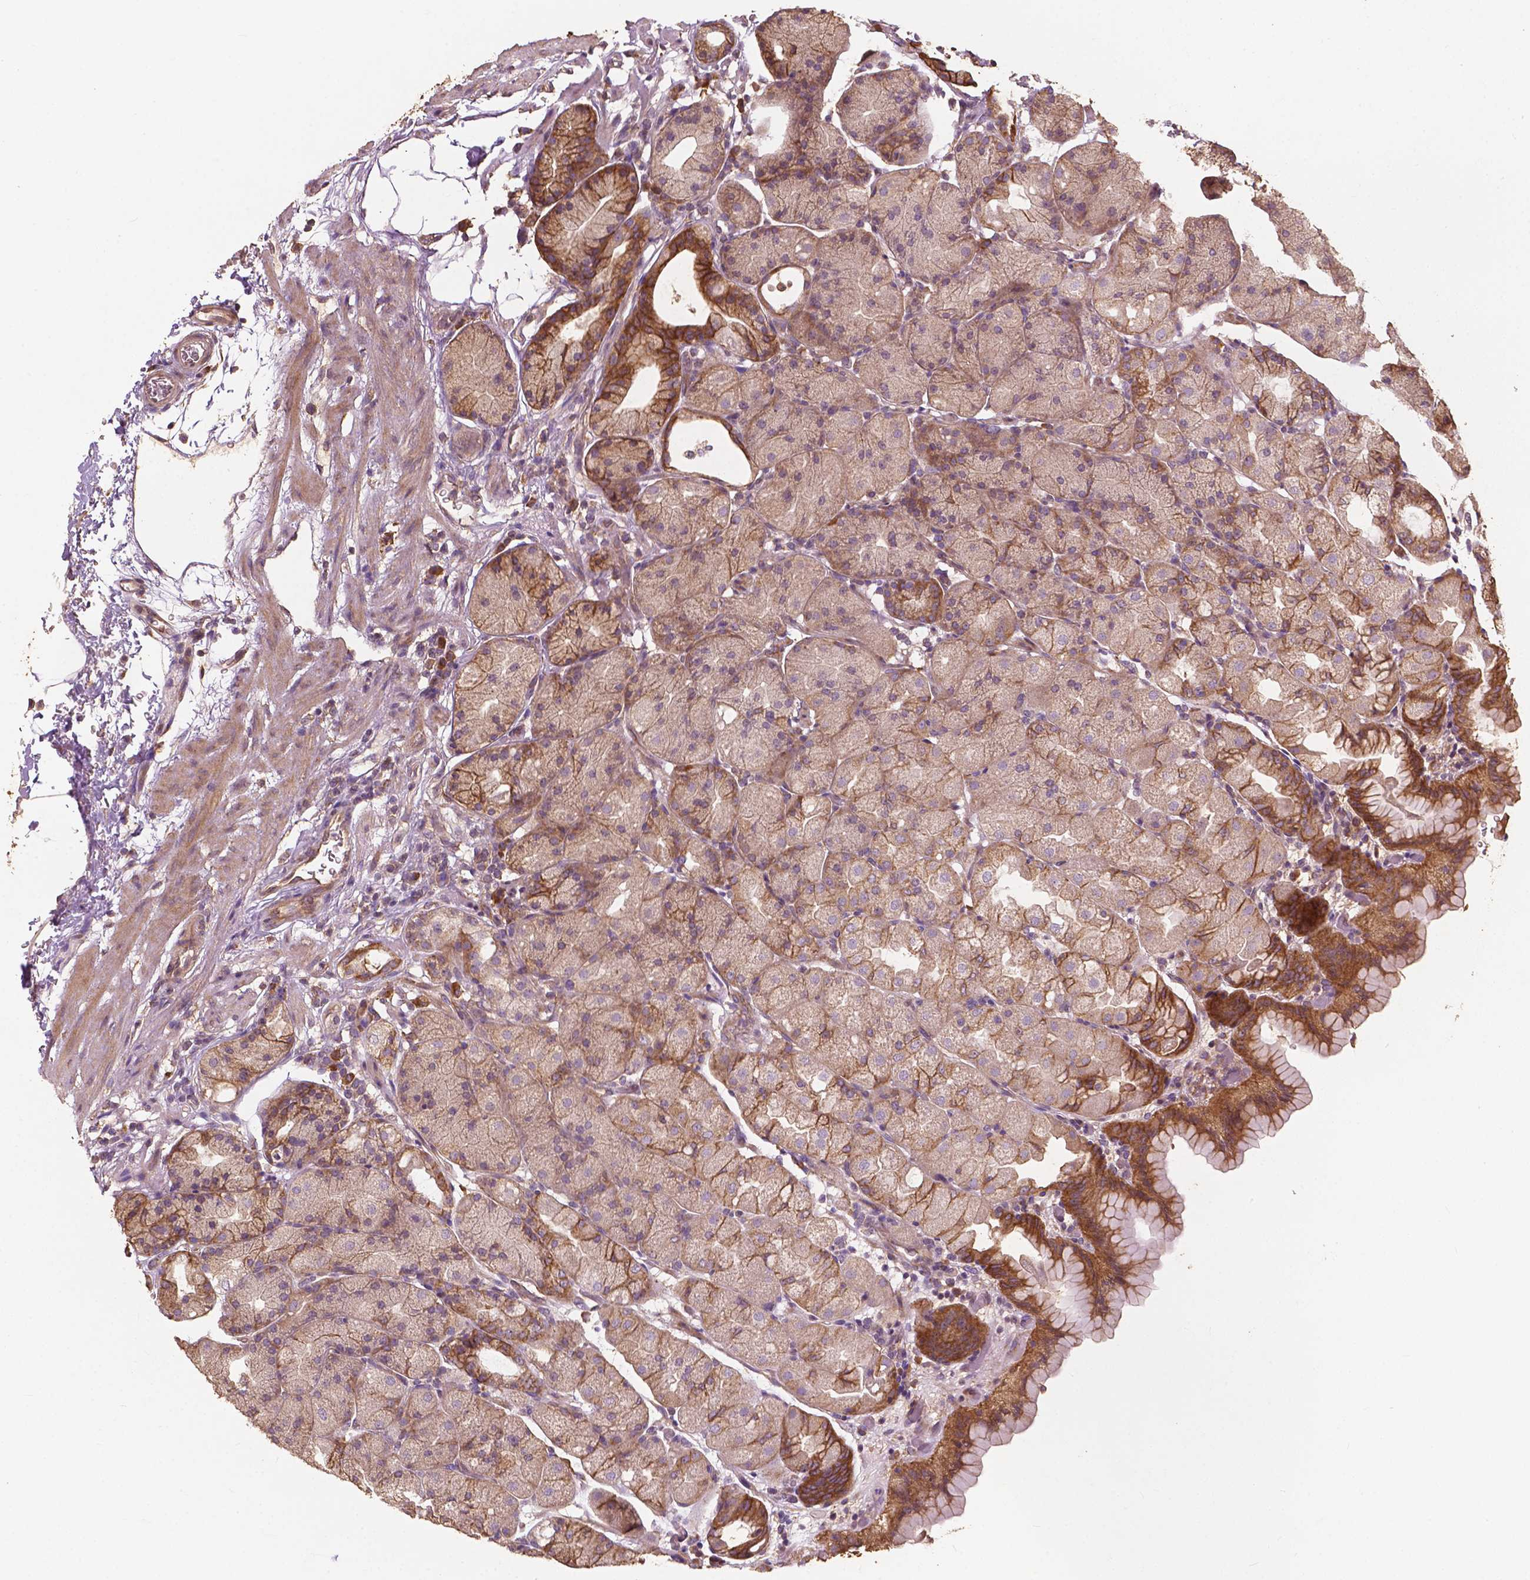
{"staining": {"intensity": "moderate", "quantity": "25%-75%", "location": "cytoplasmic/membranous"}, "tissue": "stomach", "cell_type": "Glandular cells", "image_type": "normal", "snomed": [{"axis": "morphology", "description": "Normal tissue, NOS"}, {"axis": "topography", "description": "Stomach, upper"}, {"axis": "topography", "description": "Stomach"}, {"axis": "topography", "description": "Stomach, lower"}], "caption": "Glandular cells exhibit medium levels of moderate cytoplasmic/membranous positivity in approximately 25%-75% of cells in normal stomach.", "gene": "G3BP1", "patient": {"sex": "male", "age": 62}}